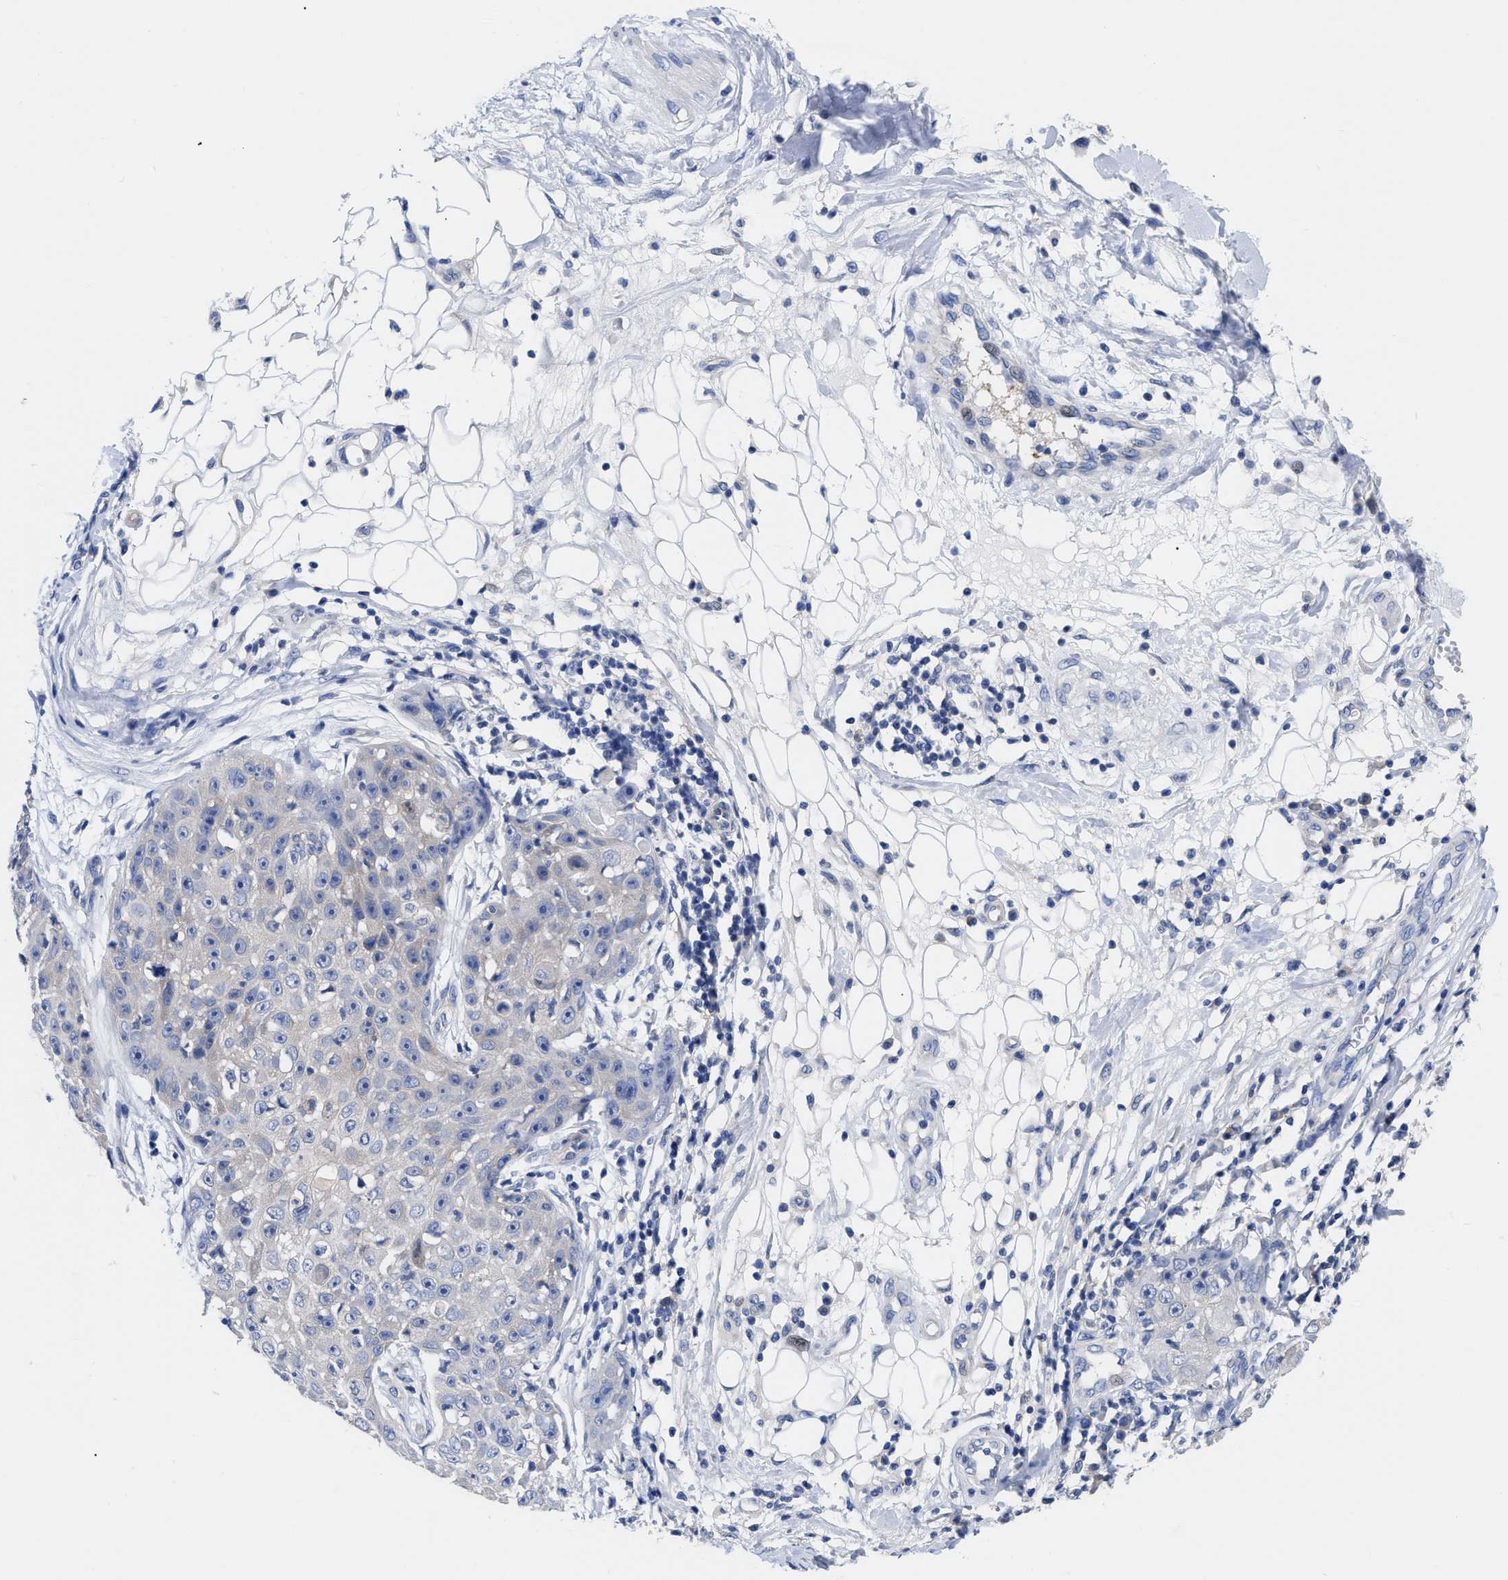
{"staining": {"intensity": "weak", "quantity": "<25%", "location": "cytoplasmic/membranous"}, "tissue": "skin cancer", "cell_type": "Tumor cells", "image_type": "cancer", "snomed": [{"axis": "morphology", "description": "Squamous cell carcinoma, NOS"}, {"axis": "topography", "description": "Skin"}], "caption": "DAB immunohistochemical staining of human squamous cell carcinoma (skin) demonstrates no significant staining in tumor cells.", "gene": "RBKS", "patient": {"sex": "male", "age": 86}}